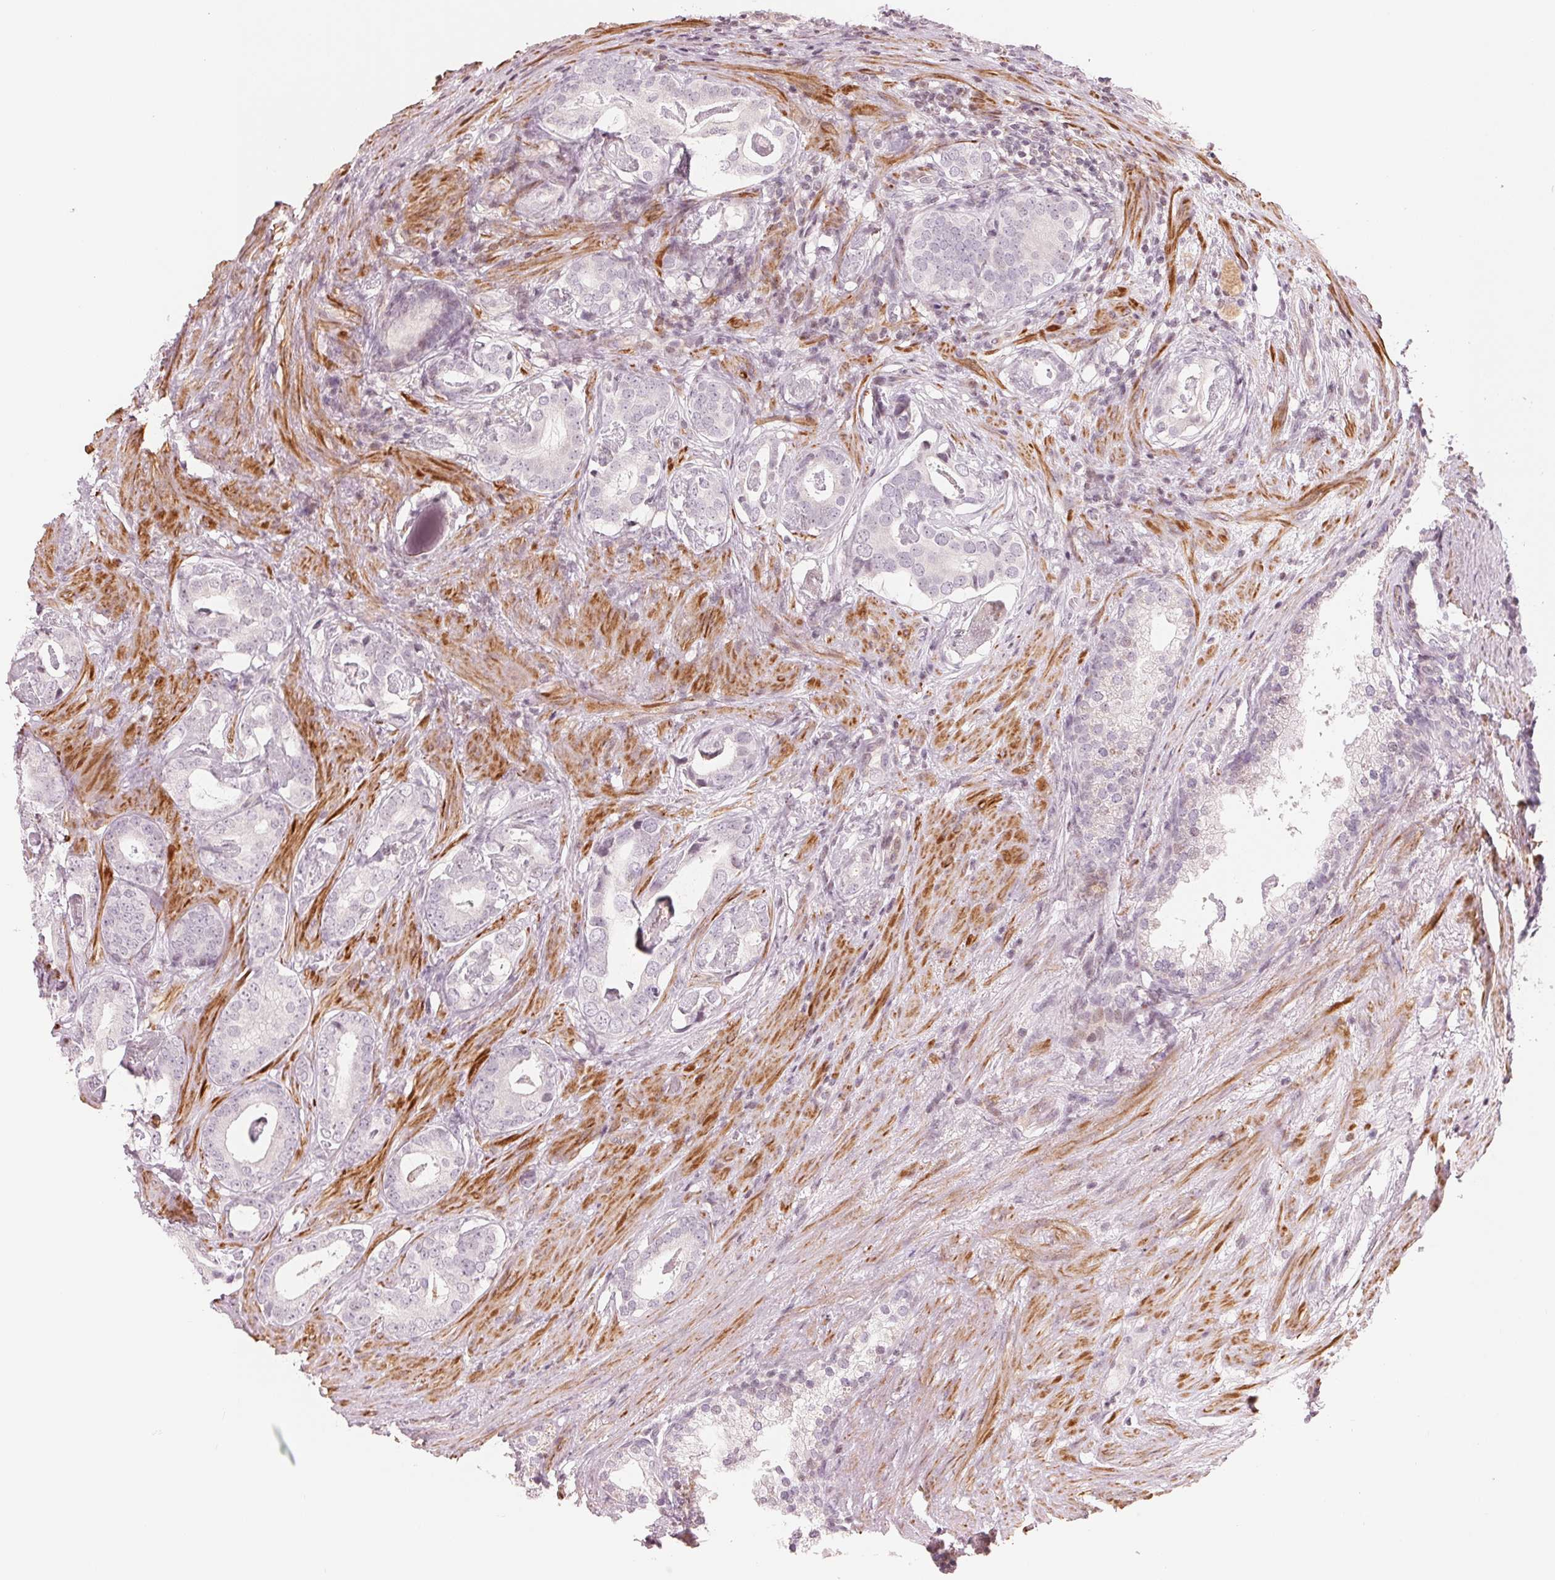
{"staining": {"intensity": "negative", "quantity": "none", "location": "none"}, "tissue": "prostate cancer", "cell_type": "Tumor cells", "image_type": "cancer", "snomed": [{"axis": "morphology", "description": "Adenocarcinoma, Low grade"}, {"axis": "topography", "description": "Prostate and seminal vesicle, NOS"}], "caption": "Low-grade adenocarcinoma (prostate) stained for a protein using IHC shows no expression tumor cells.", "gene": "SLC17A4", "patient": {"sex": "male", "age": 71}}